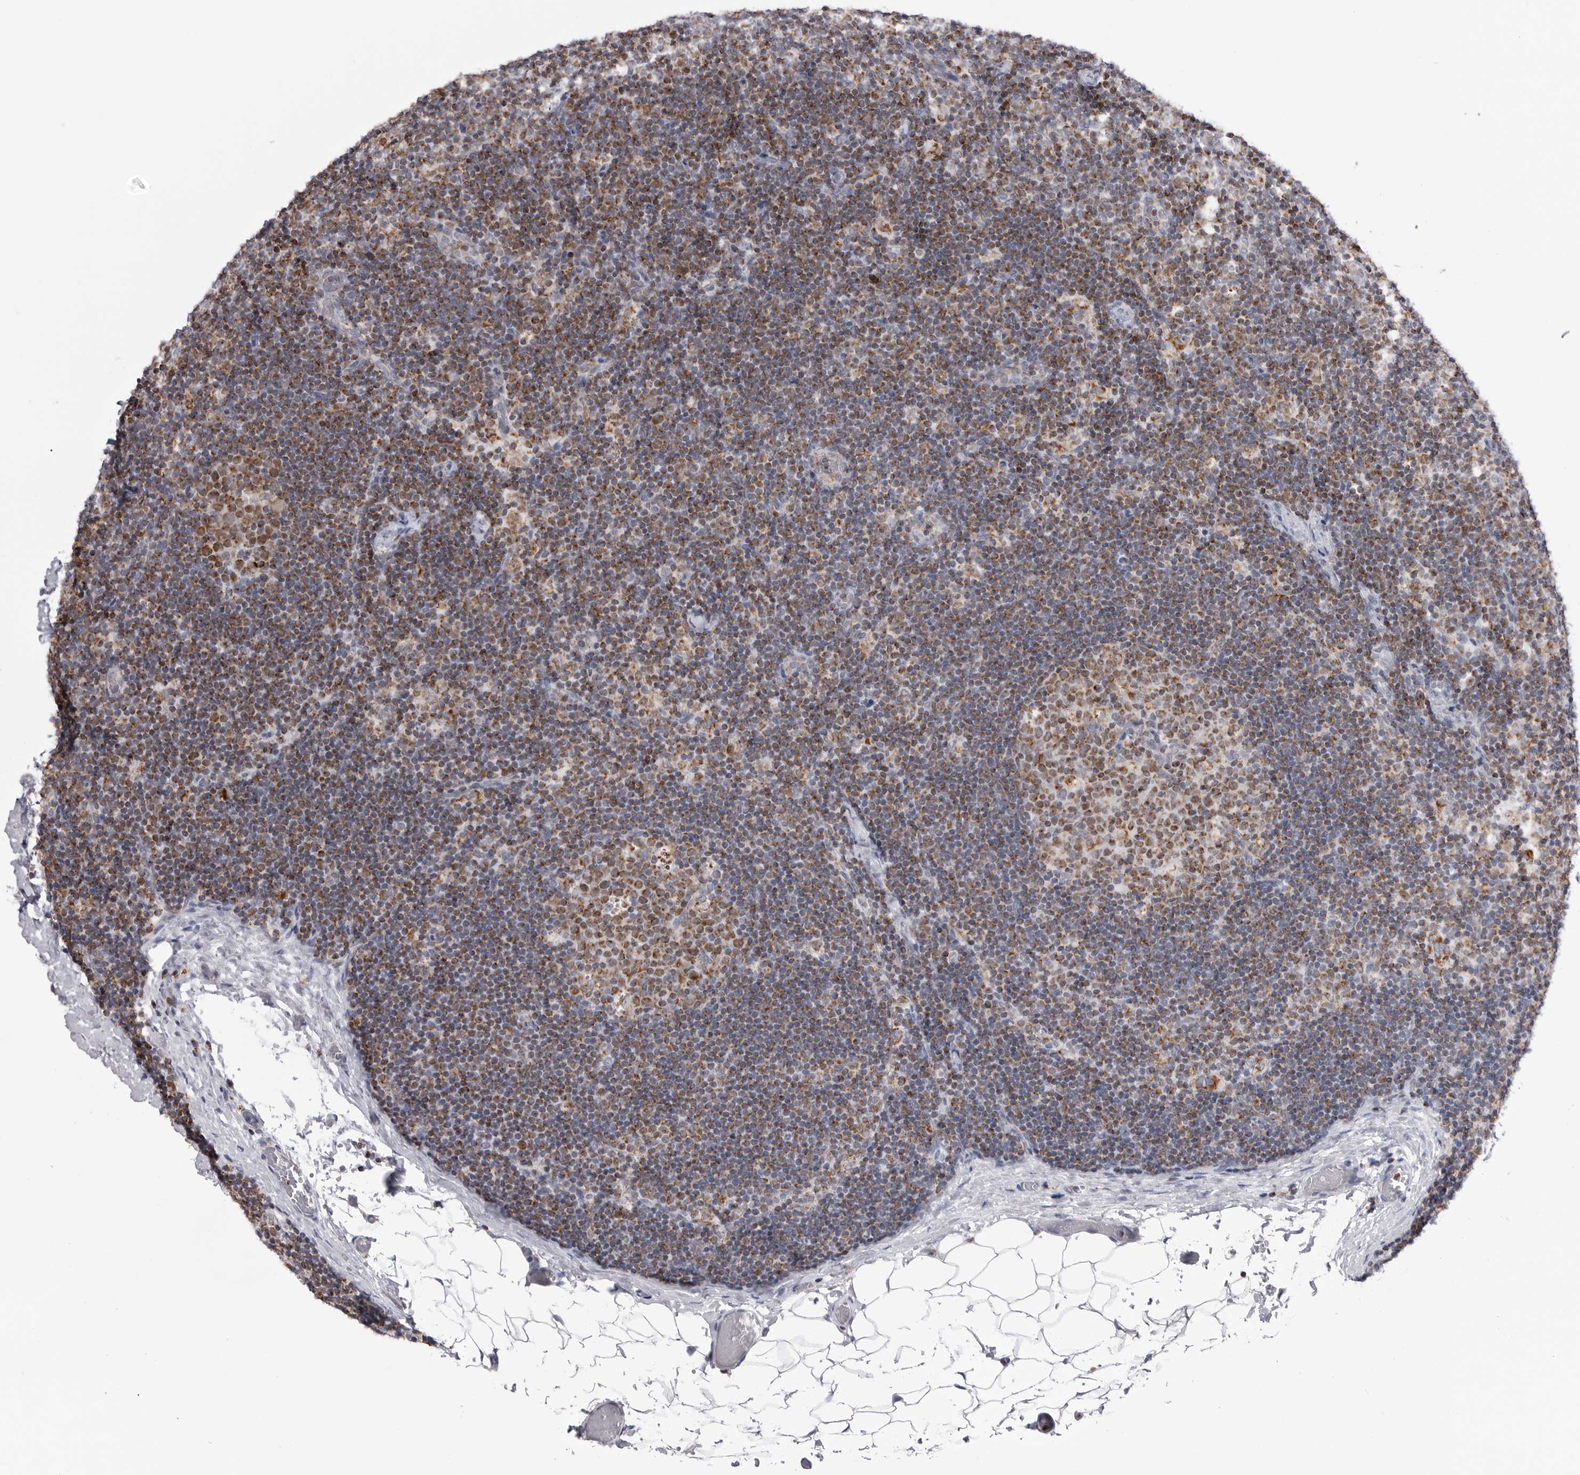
{"staining": {"intensity": "moderate", "quantity": ">75%", "location": "cytoplasmic/membranous"}, "tissue": "lymph node", "cell_type": "Germinal center cells", "image_type": "normal", "snomed": [{"axis": "morphology", "description": "Normal tissue, NOS"}, {"axis": "topography", "description": "Lymph node"}], "caption": "Lymph node stained with DAB immunohistochemistry (IHC) shows medium levels of moderate cytoplasmic/membranous positivity in about >75% of germinal center cells.", "gene": "COX5A", "patient": {"sex": "female", "age": 22}}